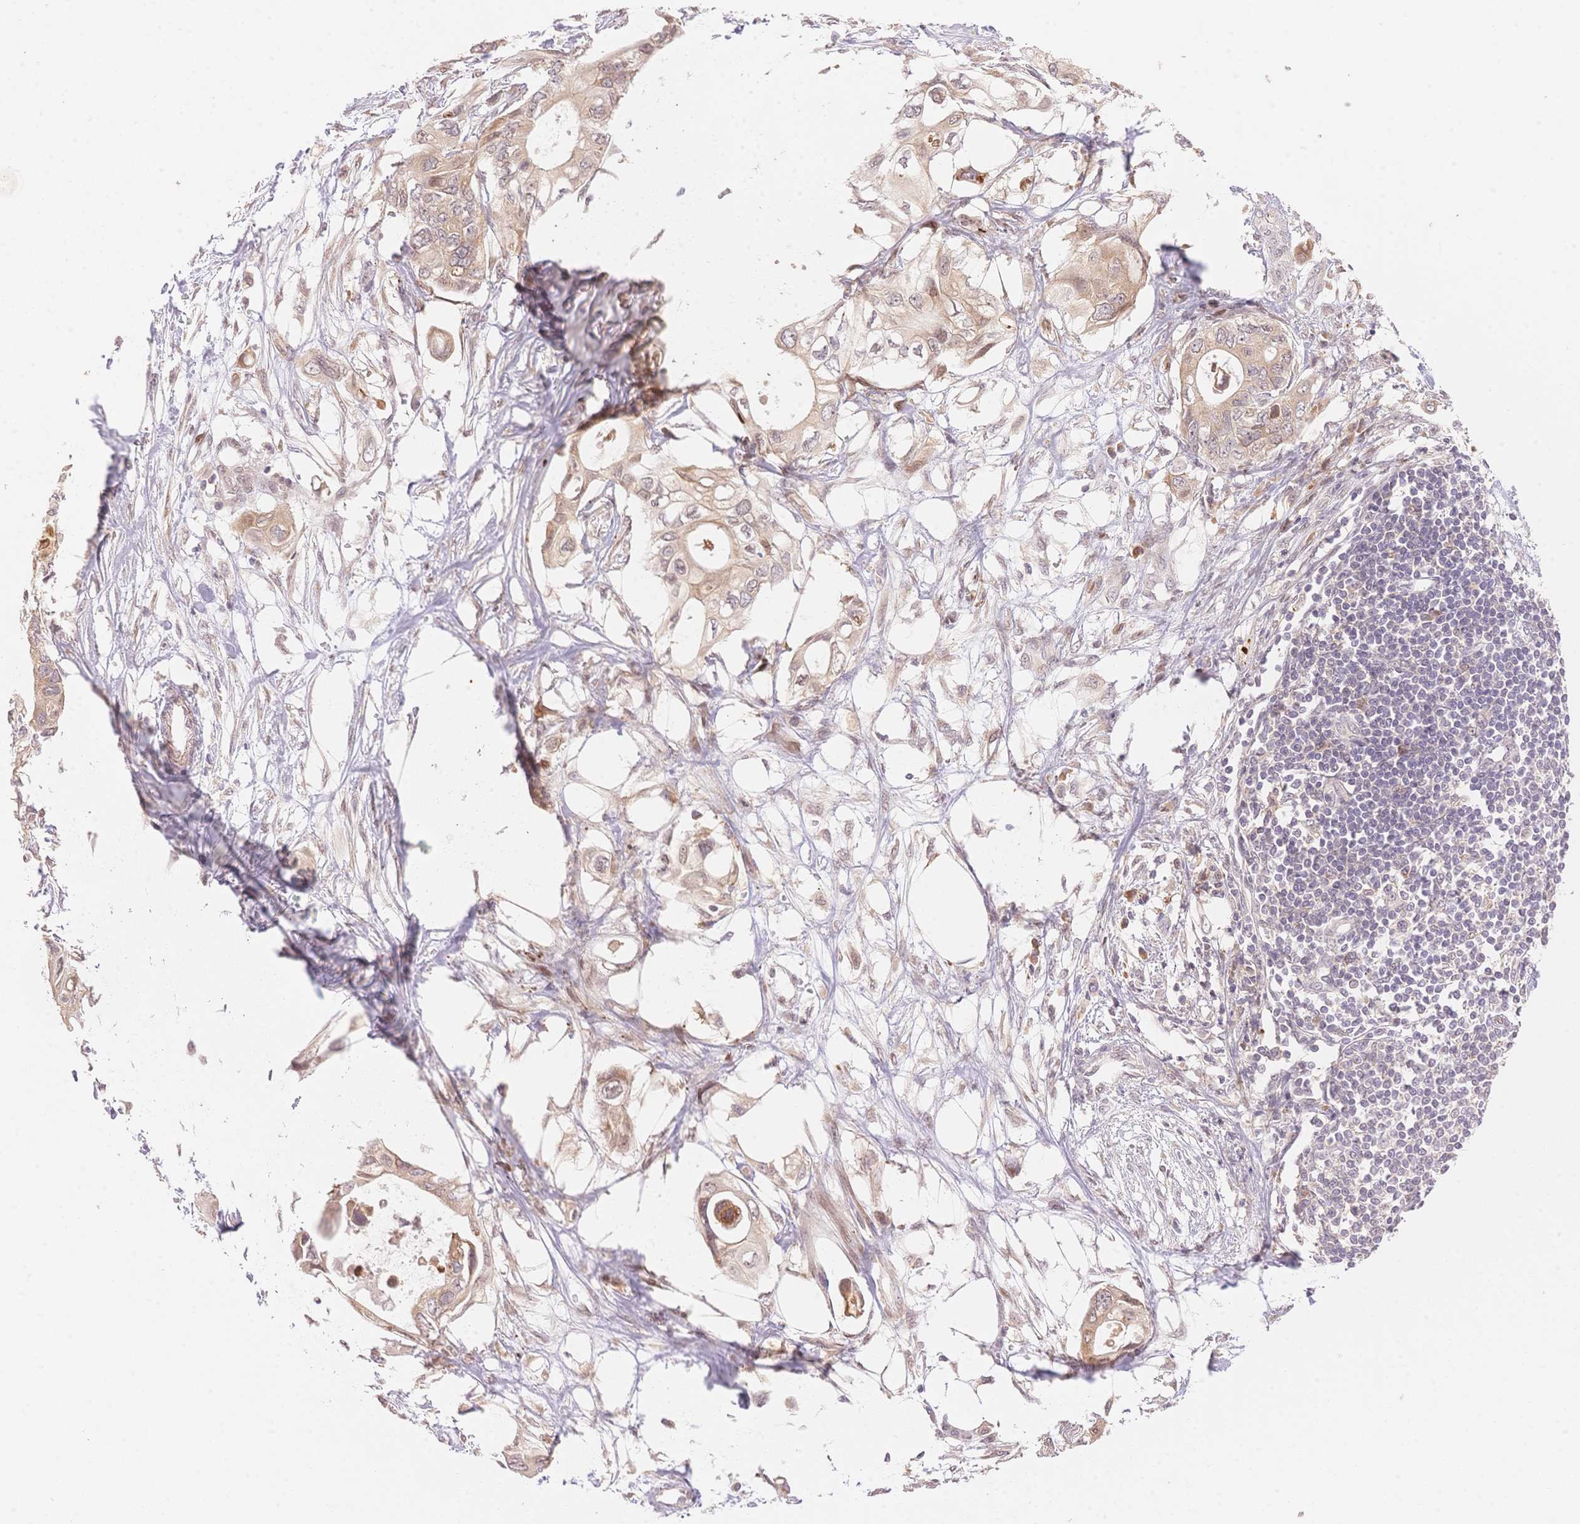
{"staining": {"intensity": "weak", "quantity": ">75%", "location": "cytoplasmic/membranous"}, "tissue": "pancreatic cancer", "cell_type": "Tumor cells", "image_type": "cancer", "snomed": [{"axis": "morphology", "description": "Adenocarcinoma, NOS"}, {"axis": "topography", "description": "Pancreas"}], "caption": "Weak cytoplasmic/membranous expression is seen in about >75% of tumor cells in pancreatic cancer (adenocarcinoma). (DAB IHC with brightfield microscopy, high magnification).", "gene": "STK39", "patient": {"sex": "female", "age": 63}}